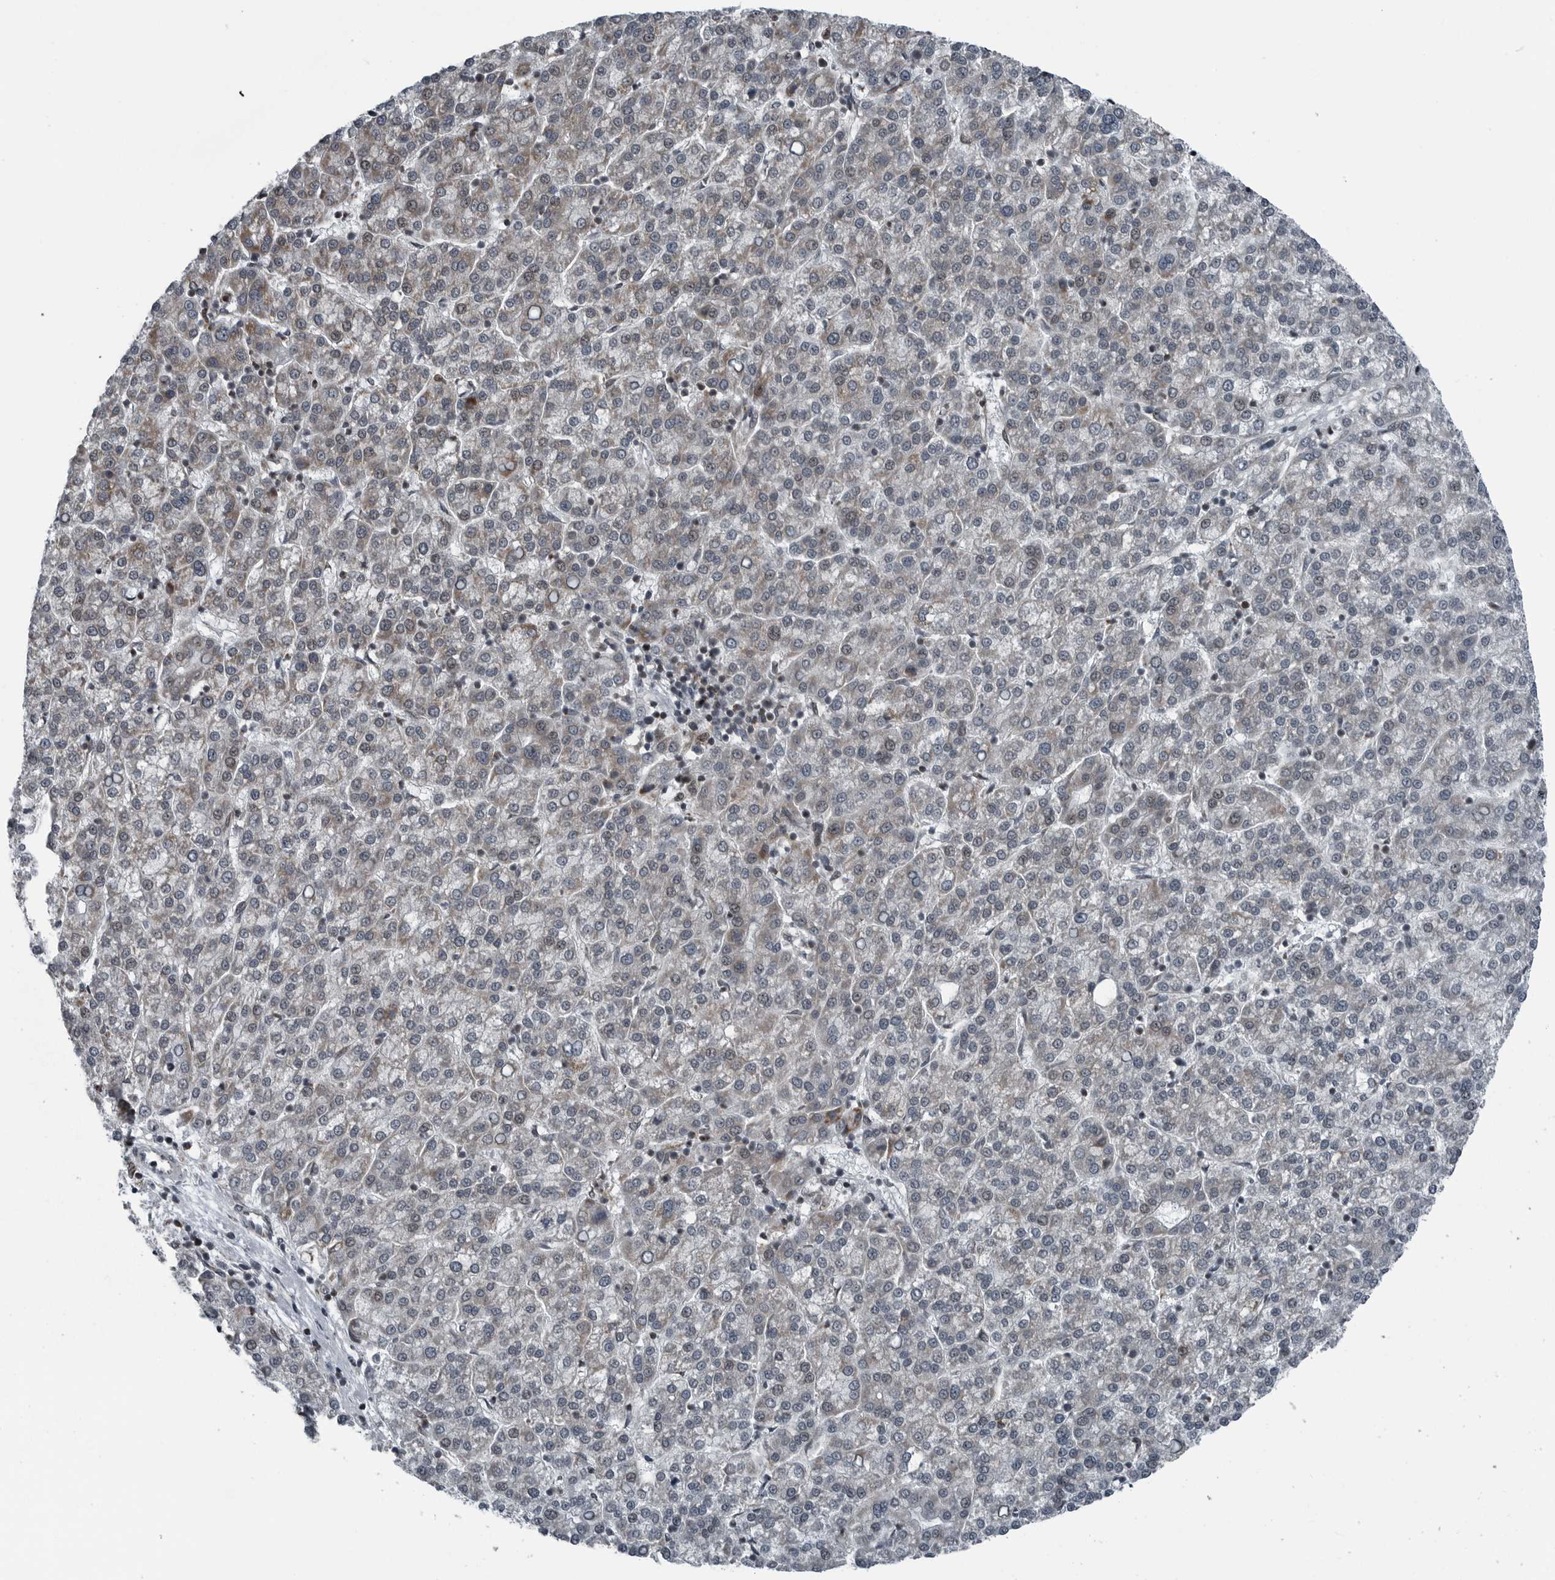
{"staining": {"intensity": "weak", "quantity": "25%-75%", "location": "cytoplasmic/membranous"}, "tissue": "liver cancer", "cell_type": "Tumor cells", "image_type": "cancer", "snomed": [{"axis": "morphology", "description": "Carcinoma, Hepatocellular, NOS"}, {"axis": "topography", "description": "Liver"}], "caption": "A brown stain labels weak cytoplasmic/membranous positivity of a protein in human hepatocellular carcinoma (liver) tumor cells.", "gene": "GAK", "patient": {"sex": "female", "age": 58}}